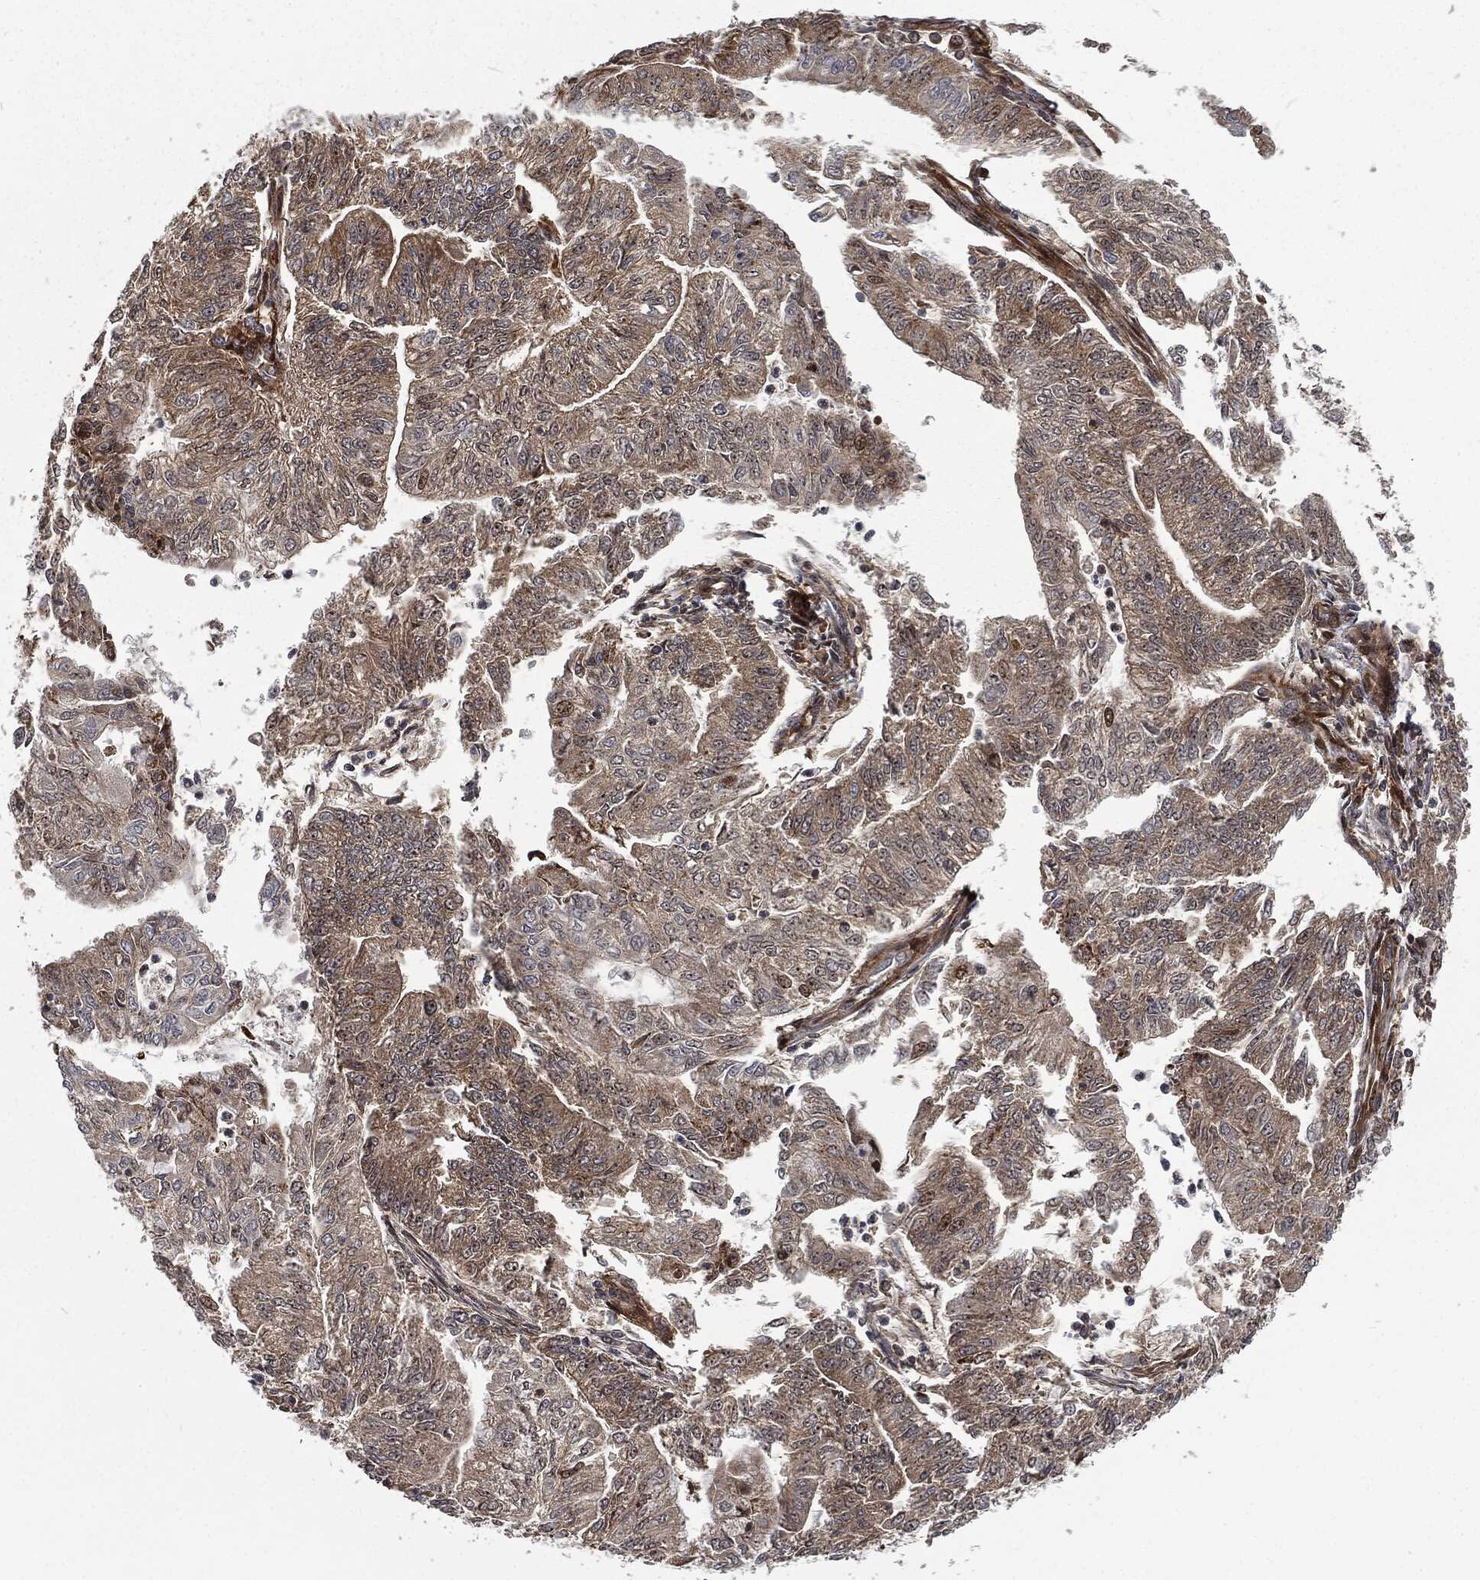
{"staining": {"intensity": "weak", "quantity": "25%-75%", "location": "cytoplasmic/membranous"}, "tissue": "endometrial cancer", "cell_type": "Tumor cells", "image_type": "cancer", "snomed": [{"axis": "morphology", "description": "Adenocarcinoma, NOS"}, {"axis": "topography", "description": "Endometrium"}], "caption": "This image demonstrates IHC staining of human endometrial cancer, with low weak cytoplasmic/membranous positivity in about 25%-75% of tumor cells.", "gene": "RFTN1", "patient": {"sex": "female", "age": 59}}